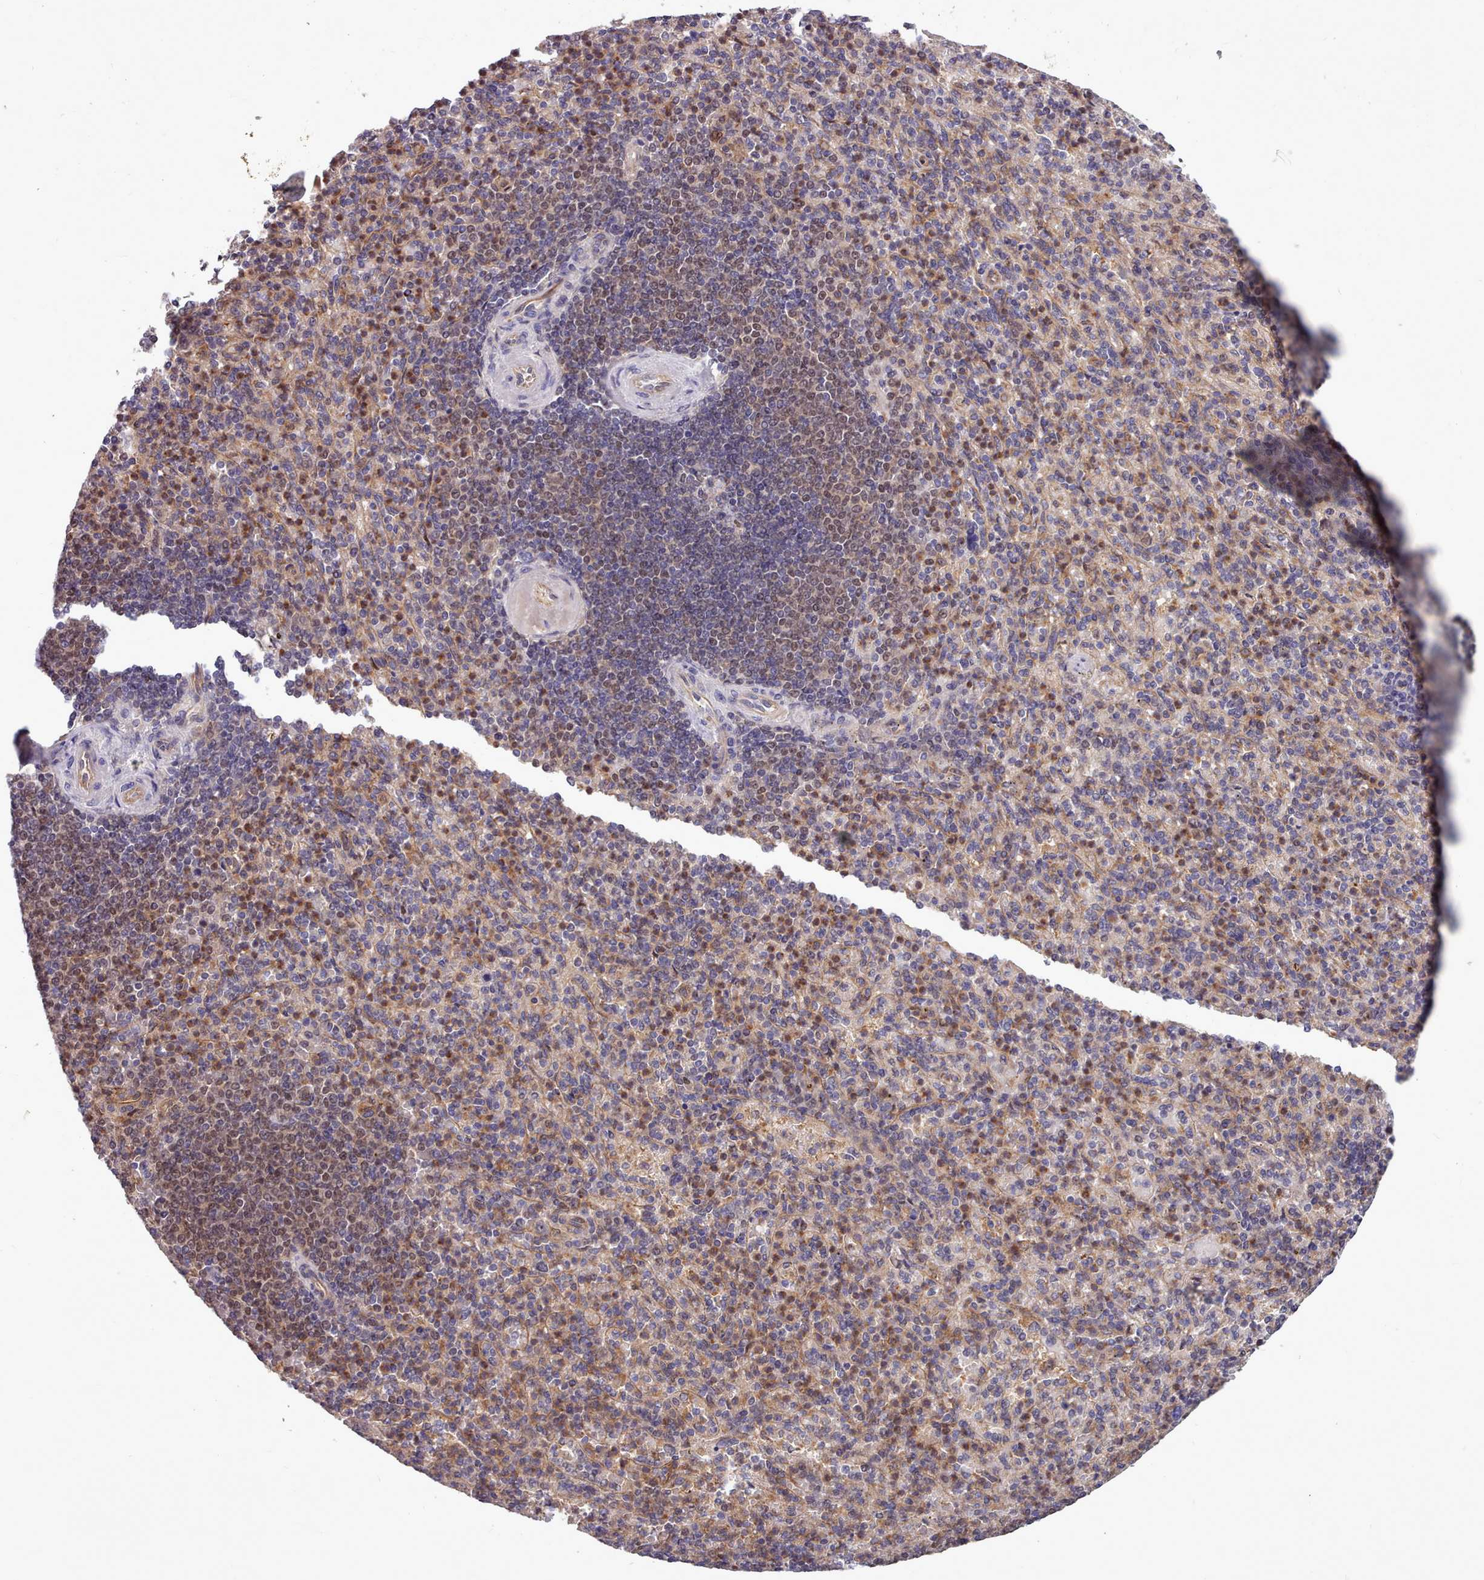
{"staining": {"intensity": "weak", "quantity": "<25%", "location": "nuclear"}, "tissue": "spleen", "cell_type": "Cells in red pulp", "image_type": "normal", "snomed": [{"axis": "morphology", "description": "Normal tissue, NOS"}, {"axis": "topography", "description": "Spleen"}], "caption": "Immunohistochemistry (IHC) of unremarkable human spleen displays no positivity in cells in red pulp. (Brightfield microscopy of DAB (3,3'-diaminobenzidine) immunohistochemistry at high magnification).", "gene": "AHCY", "patient": {"sex": "female", "age": 74}}